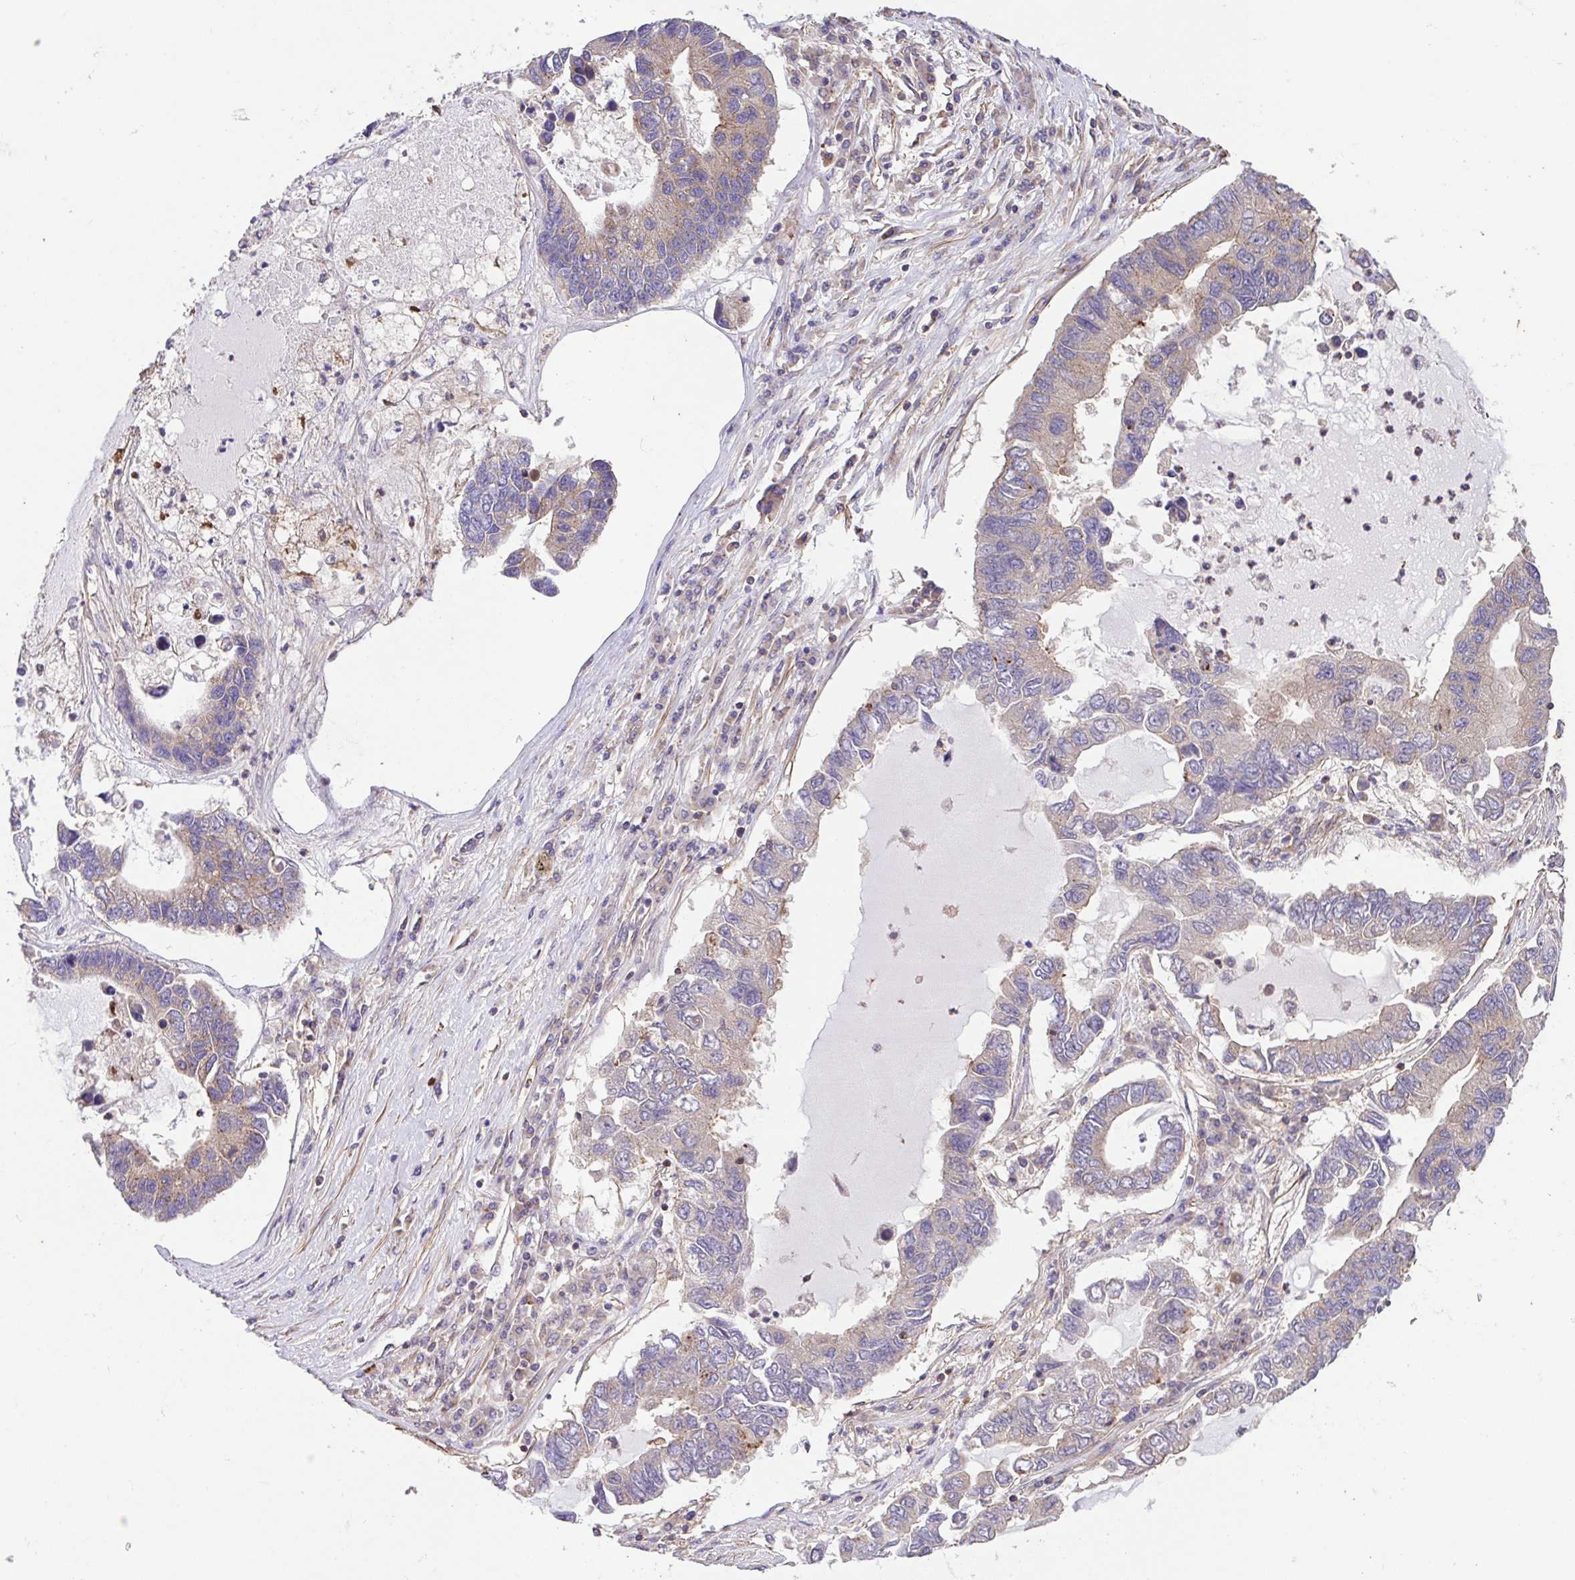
{"staining": {"intensity": "weak", "quantity": "<25%", "location": "cytoplasmic/membranous"}, "tissue": "lung cancer", "cell_type": "Tumor cells", "image_type": "cancer", "snomed": [{"axis": "morphology", "description": "Adenocarcinoma, NOS"}, {"axis": "topography", "description": "Bronchus"}, {"axis": "topography", "description": "Lung"}], "caption": "High power microscopy micrograph of an IHC histopathology image of adenocarcinoma (lung), revealing no significant staining in tumor cells.", "gene": "IDE", "patient": {"sex": "female", "age": 51}}